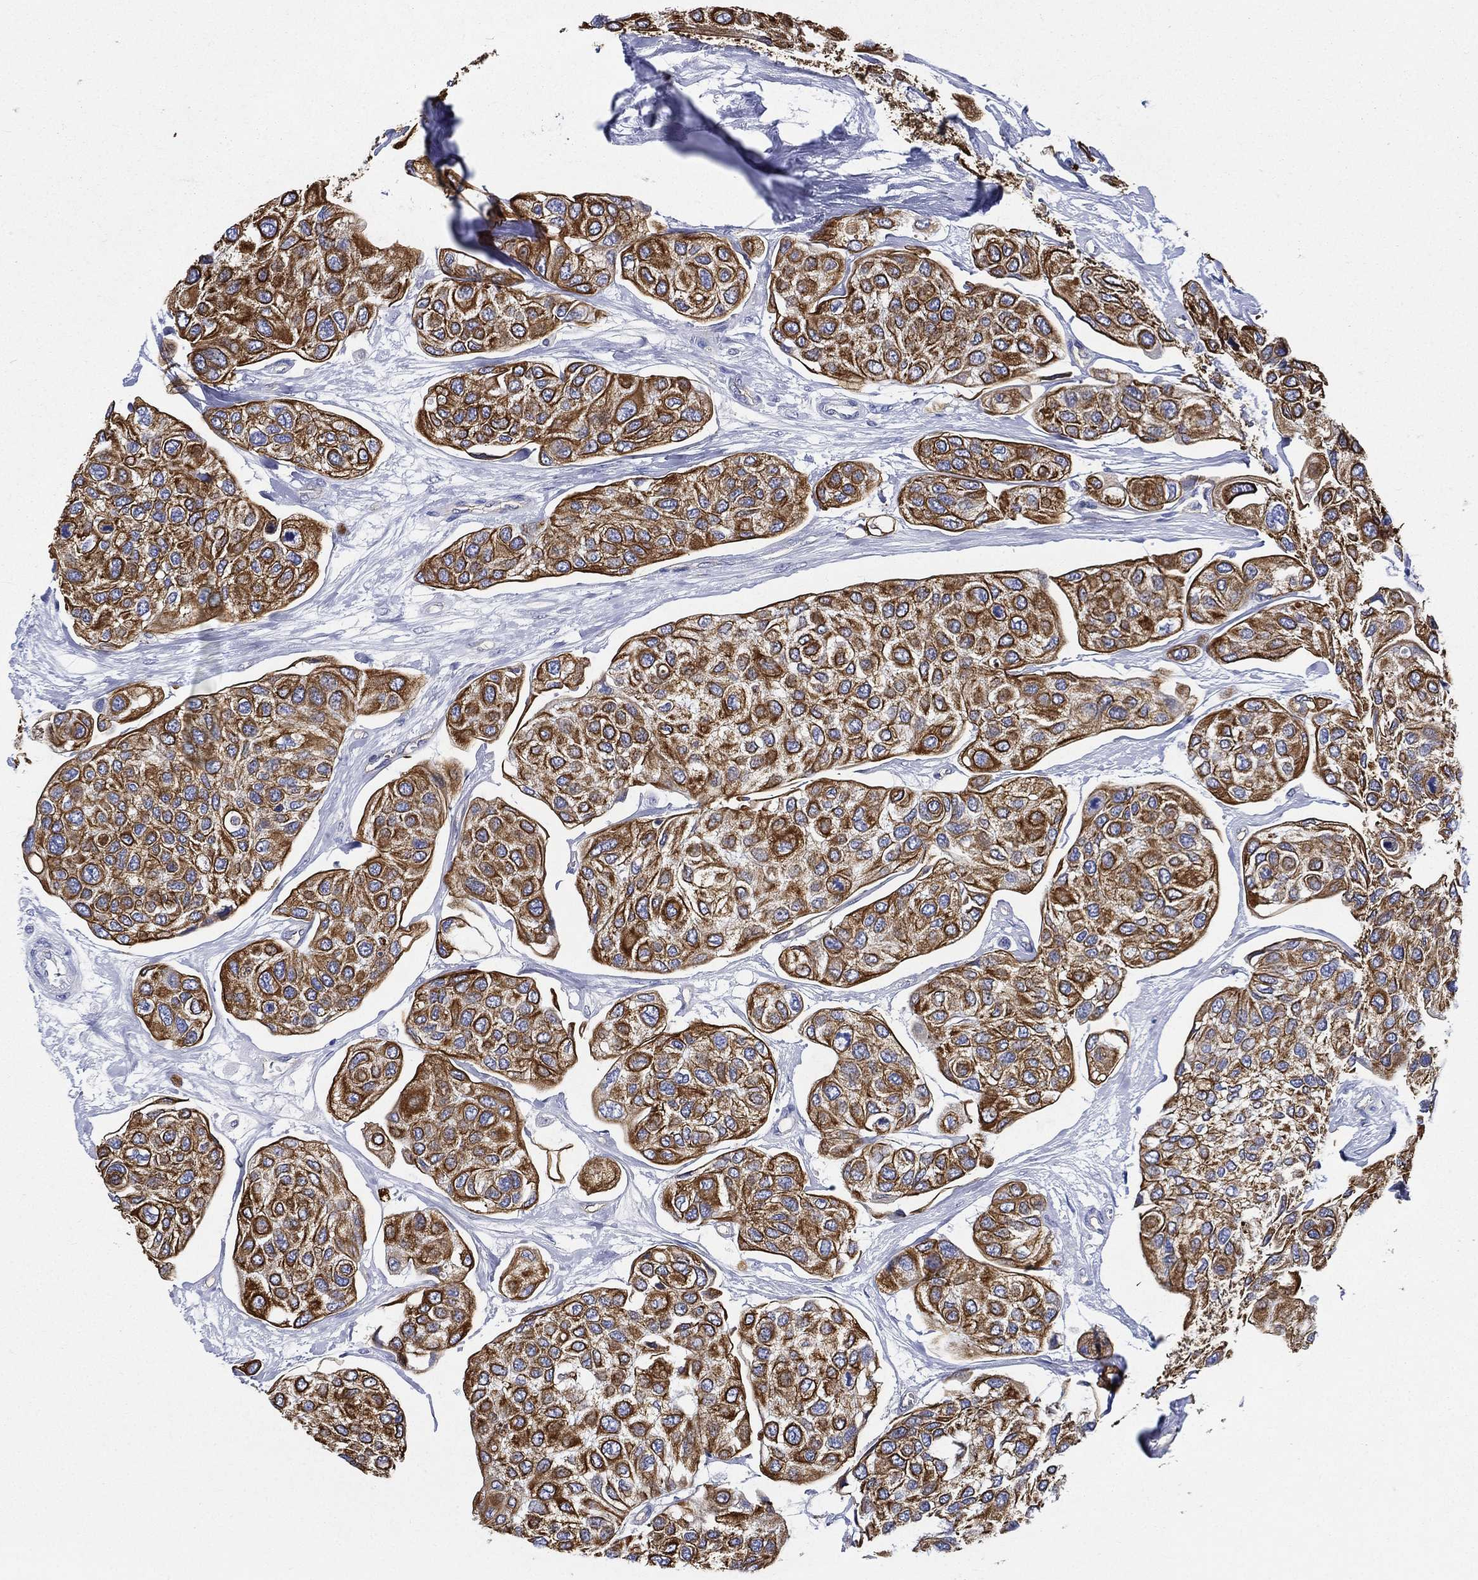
{"staining": {"intensity": "strong", "quantity": ">75%", "location": "cytoplasmic/membranous"}, "tissue": "urothelial cancer", "cell_type": "Tumor cells", "image_type": "cancer", "snomed": [{"axis": "morphology", "description": "Urothelial carcinoma, High grade"}, {"axis": "topography", "description": "Urinary bladder"}], "caption": "Immunohistochemical staining of human high-grade urothelial carcinoma demonstrates strong cytoplasmic/membranous protein expression in about >75% of tumor cells.", "gene": "NEDD9", "patient": {"sex": "male", "age": 77}}